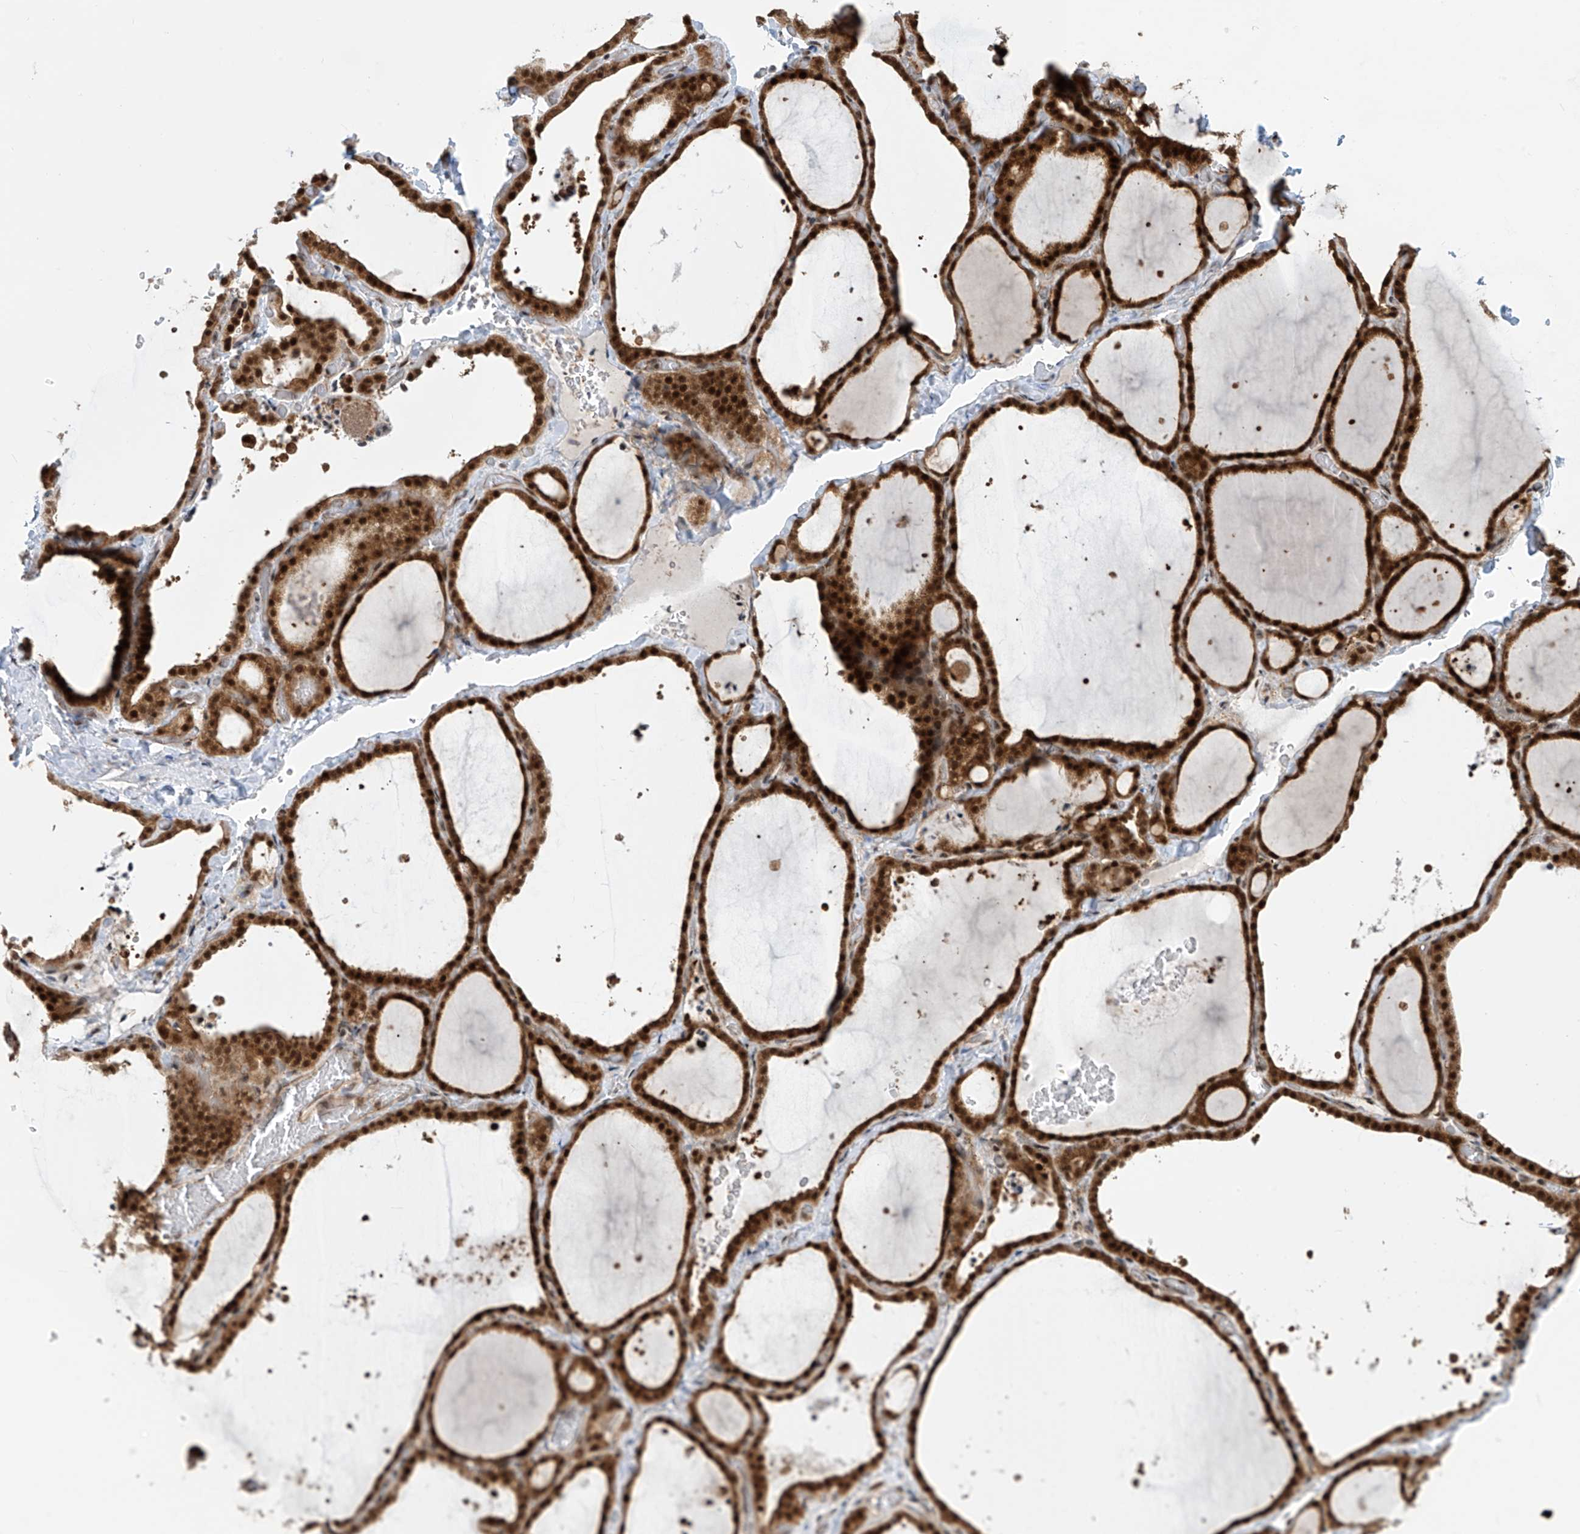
{"staining": {"intensity": "strong", "quantity": ">75%", "location": "cytoplasmic/membranous,nuclear"}, "tissue": "thyroid gland", "cell_type": "Glandular cells", "image_type": "normal", "snomed": [{"axis": "morphology", "description": "Normal tissue, NOS"}, {"axis": "topography", "description": "Thyroid gland"}], "caption": "A high-resolution photomicrograph shows immunohistochemistry (IHC) staining of unremarkable thyroid gland, which demonstrates strong cytoplasmic/membranous,nuclear staining in approximately >75% of glandular cells.", "gene": "LAGE3", "patient": {"sex": "female", "age": 22}}